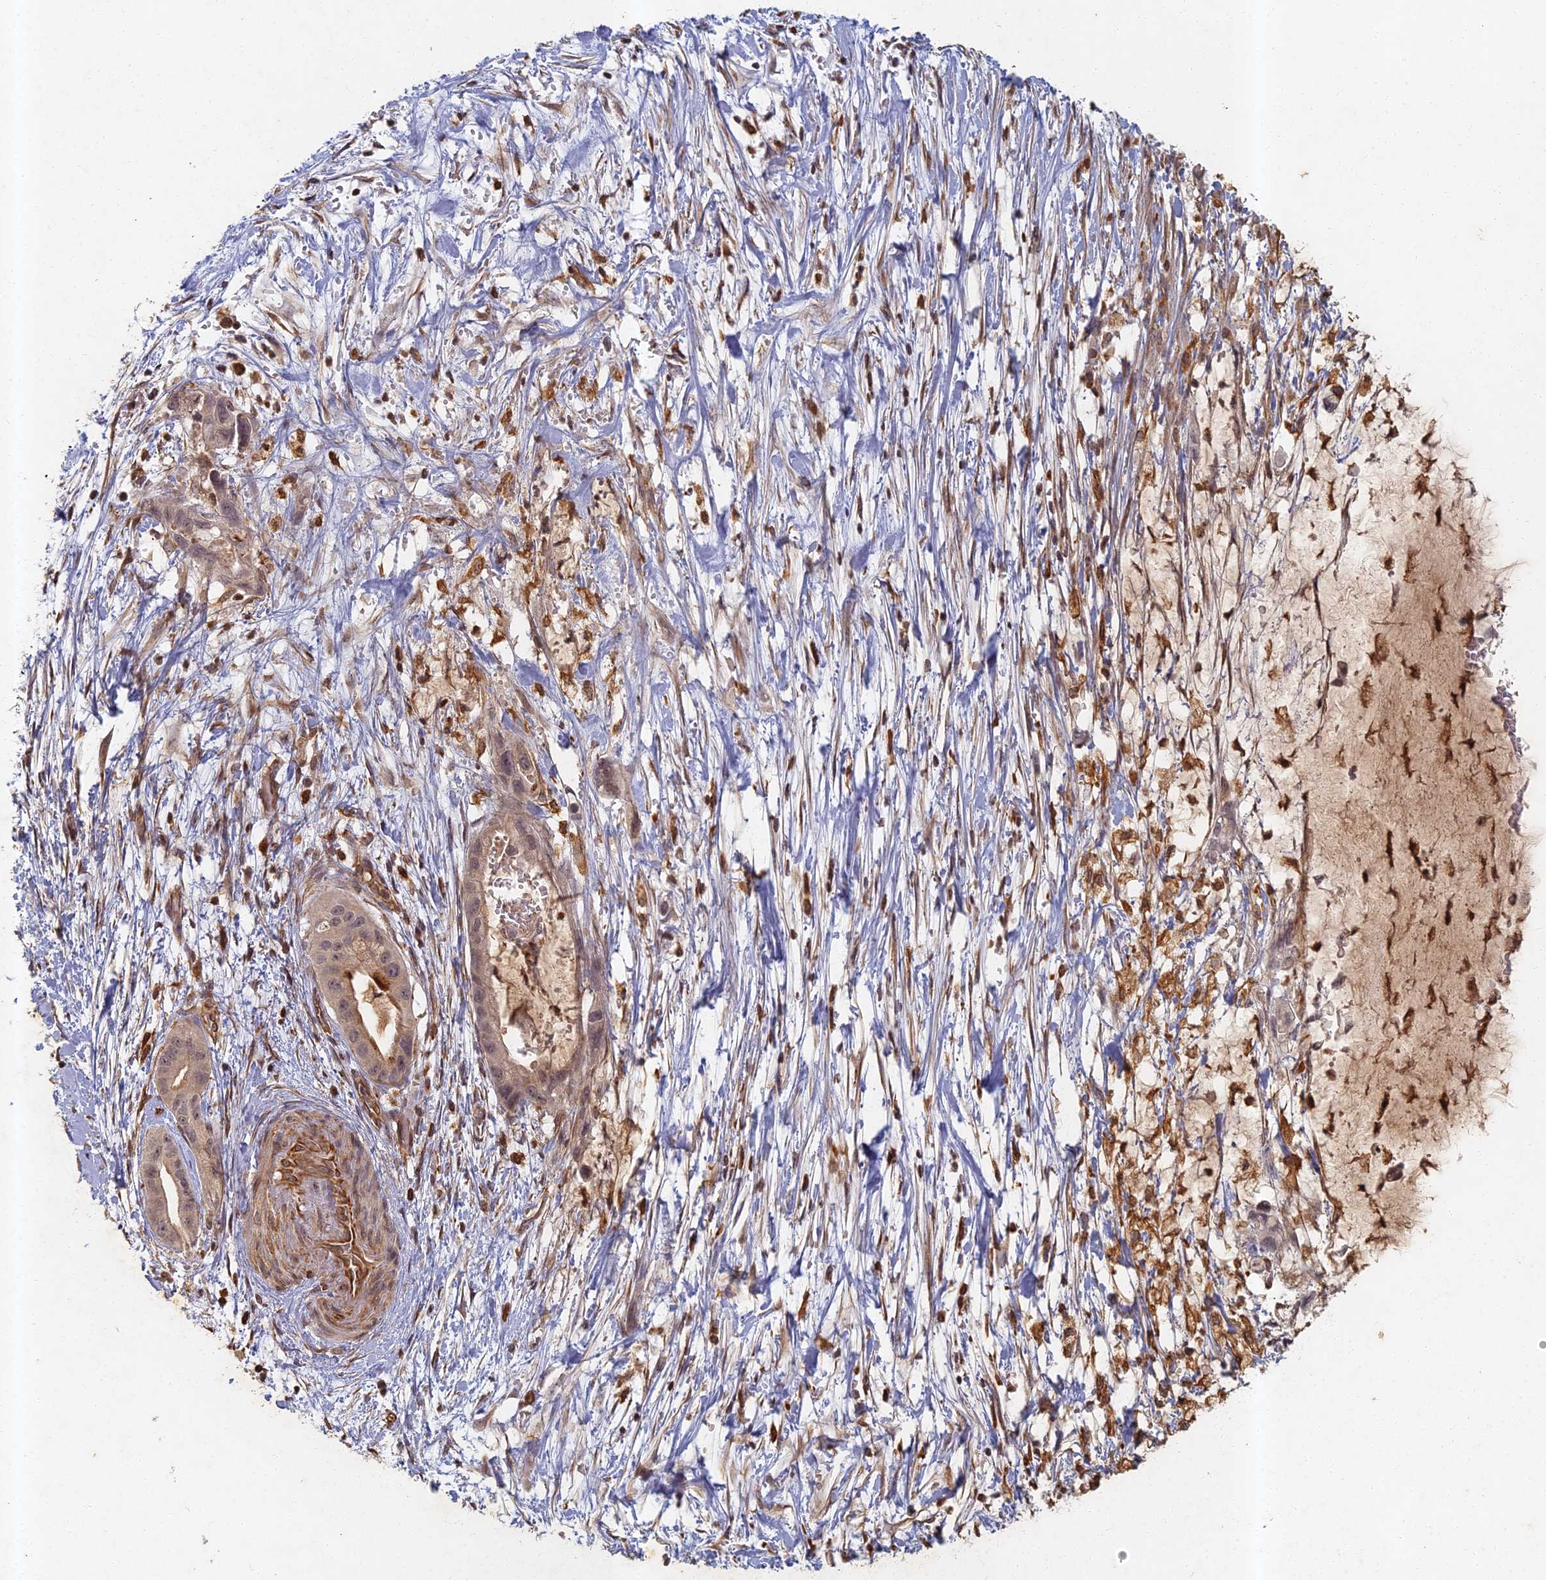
{"staining": {"intensity": "moderate", "quantity": "<25%", "location": "cytoplasmic/membranous"}, "tissue": "pancreatic cancer", "cell_type": "Tumor cells", "image_type": "cancer", "snomed": [{"axis": "morphology", "description": "Adenocarcinoma, NOS"}, {"axis": "topography", "description": "Pancreas"}], "caption": "Immunohistochemistry (IHC) photomicrograph of neoplastic tissue: pancreatic cancer stained using immunohistochemistry (IHC) reveals low levels of moderate protein expression localized specifically in the cytoplasmic/membranous of tumor cells, appearing as a cytoplasmic/membranous brown color.", "gene": "ABCB10", "patient": {"sex": "male", "age": 48}}